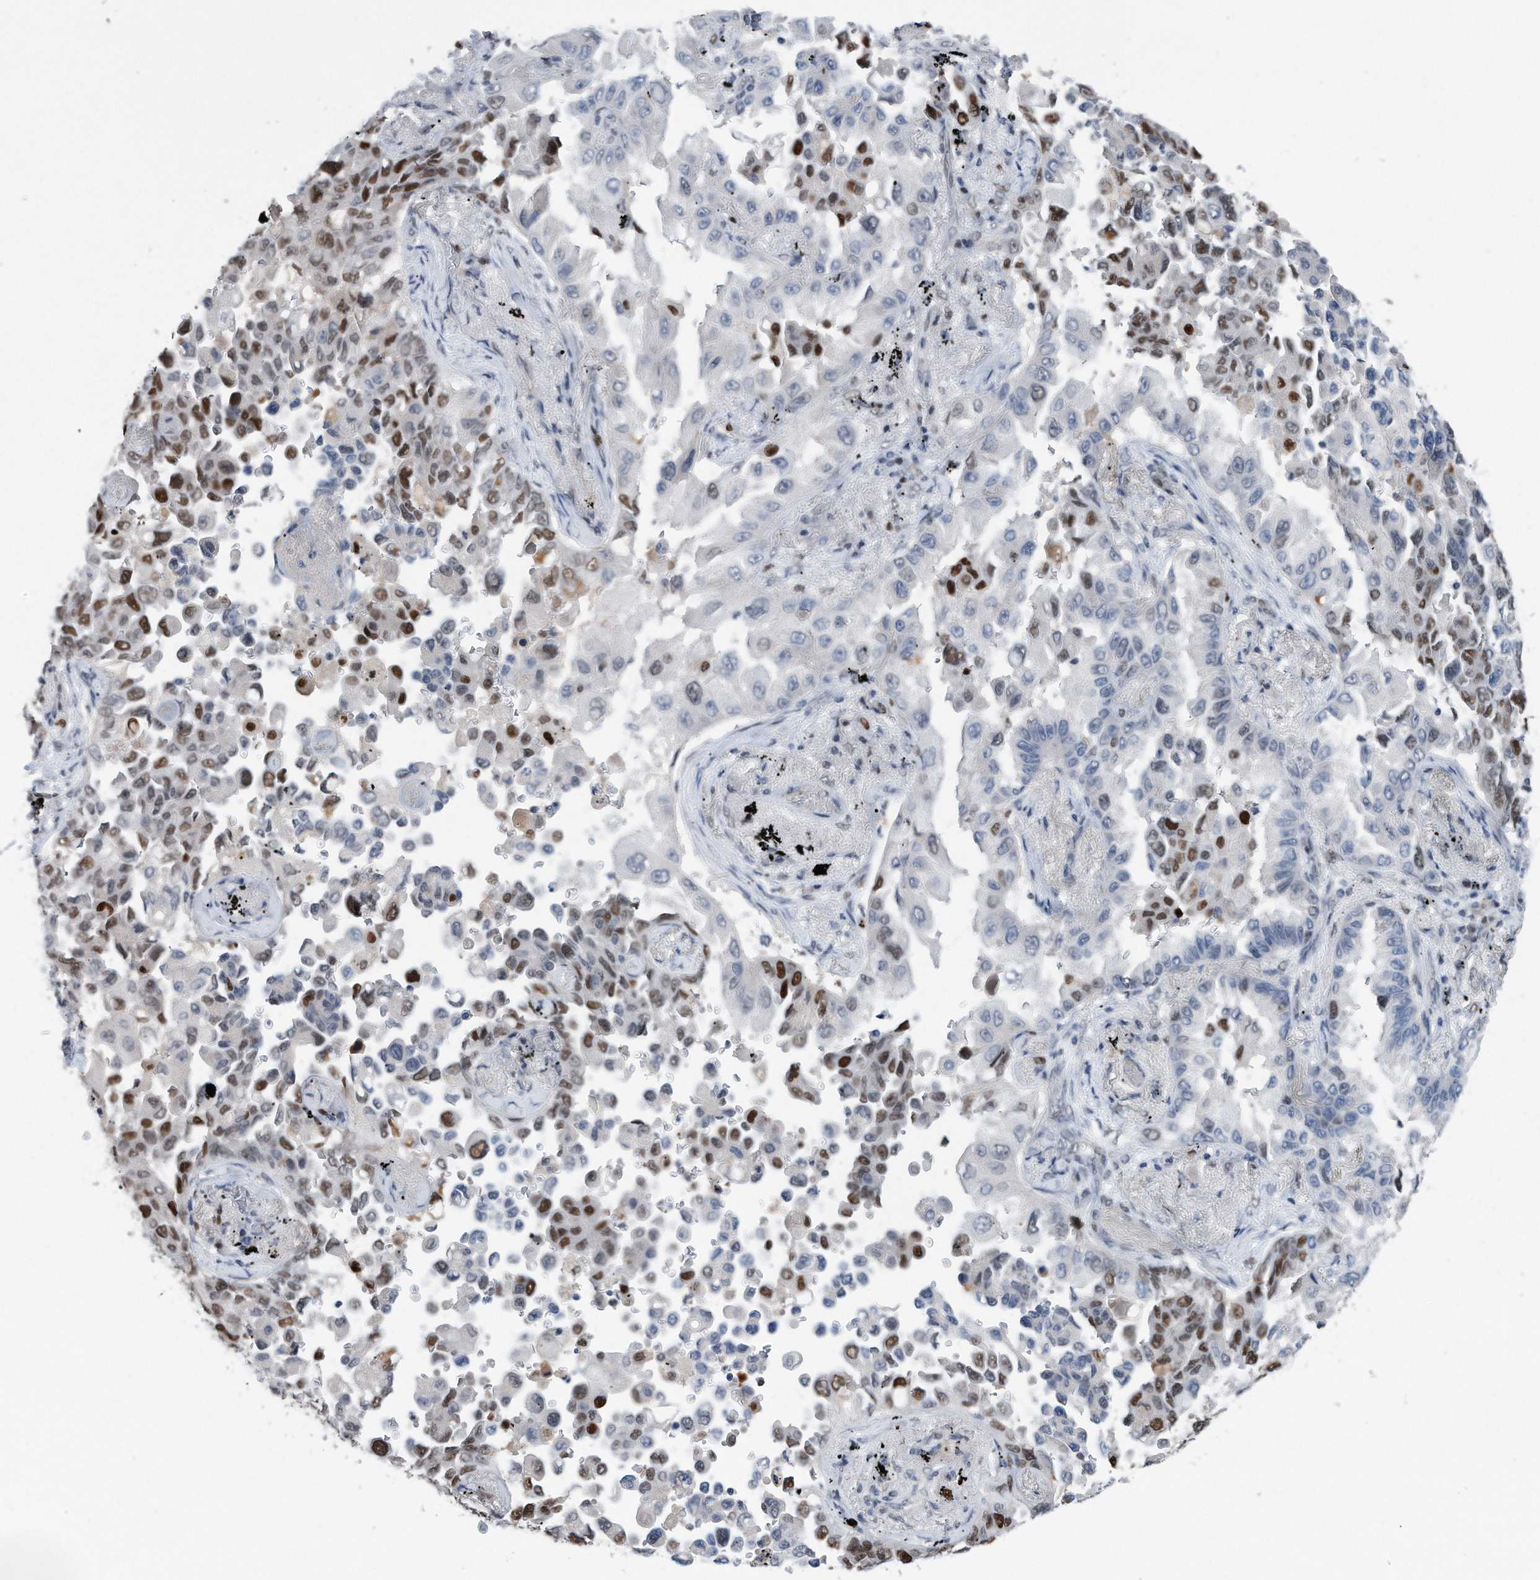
{"staining": {"intensity": "strong", "quantity": "25%-75%", "location": "nuclear"}, "tissue": "lung cancer", "cell_type": "Tumor cells", "image_type": "cancer", "snomed": [{"axis": "morphology", "description": "Adenocarcinoma, NOS"}, {"axis": "topography", "description": "Lung"}], "caption": "Immunohistochemistry histopathology image of neoplastic tissue: lung cancer stained using immunohistochemistry (IHC) shows high levels of strong protein expression localized specifically in the nuclear of tumor cells, appearing as a nuclear brown color.", "gene": "PCNA", "patient": {"sex": "female", "age": 67}}